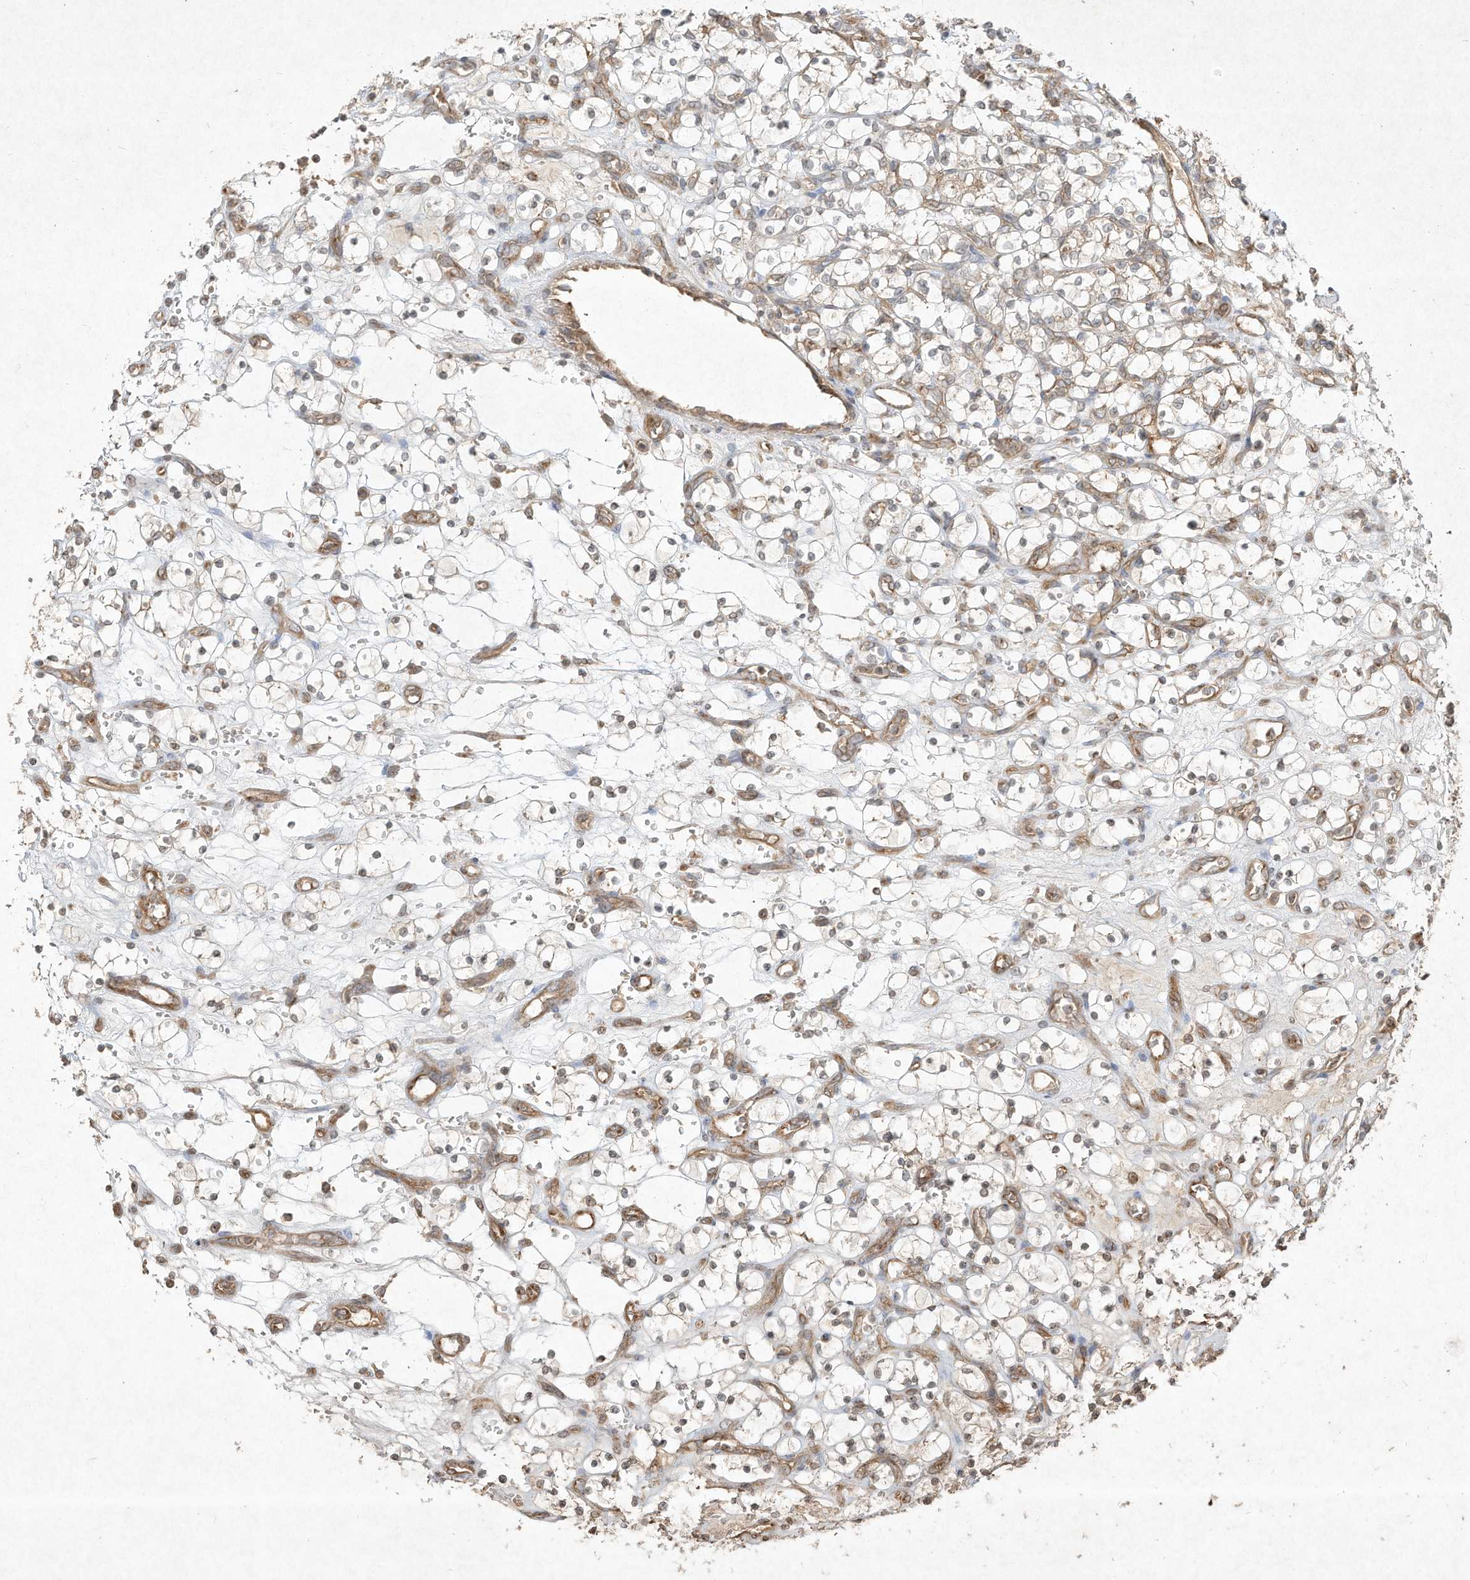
{"staining": {"intensity": "negative", "quantity": "none", "location": "none"}, "tissue": "renal cancer", "cell_type": "Tumor cells", "image_type": "cancer", "snomed": [{"axis": "morphology", "description": "Adenocarcinoma, NOS"}, {"axis": "topography", "description": "Kidney"}], "caption": "An immunohistochemistry (IHC) photomicrograph of renal adenocarcinoma is shown. There is no staining in tumor cells of renal adenocarcinoma.", "gene": "DYNC1I2", "patient": {"sex": "female", "age": 69}}